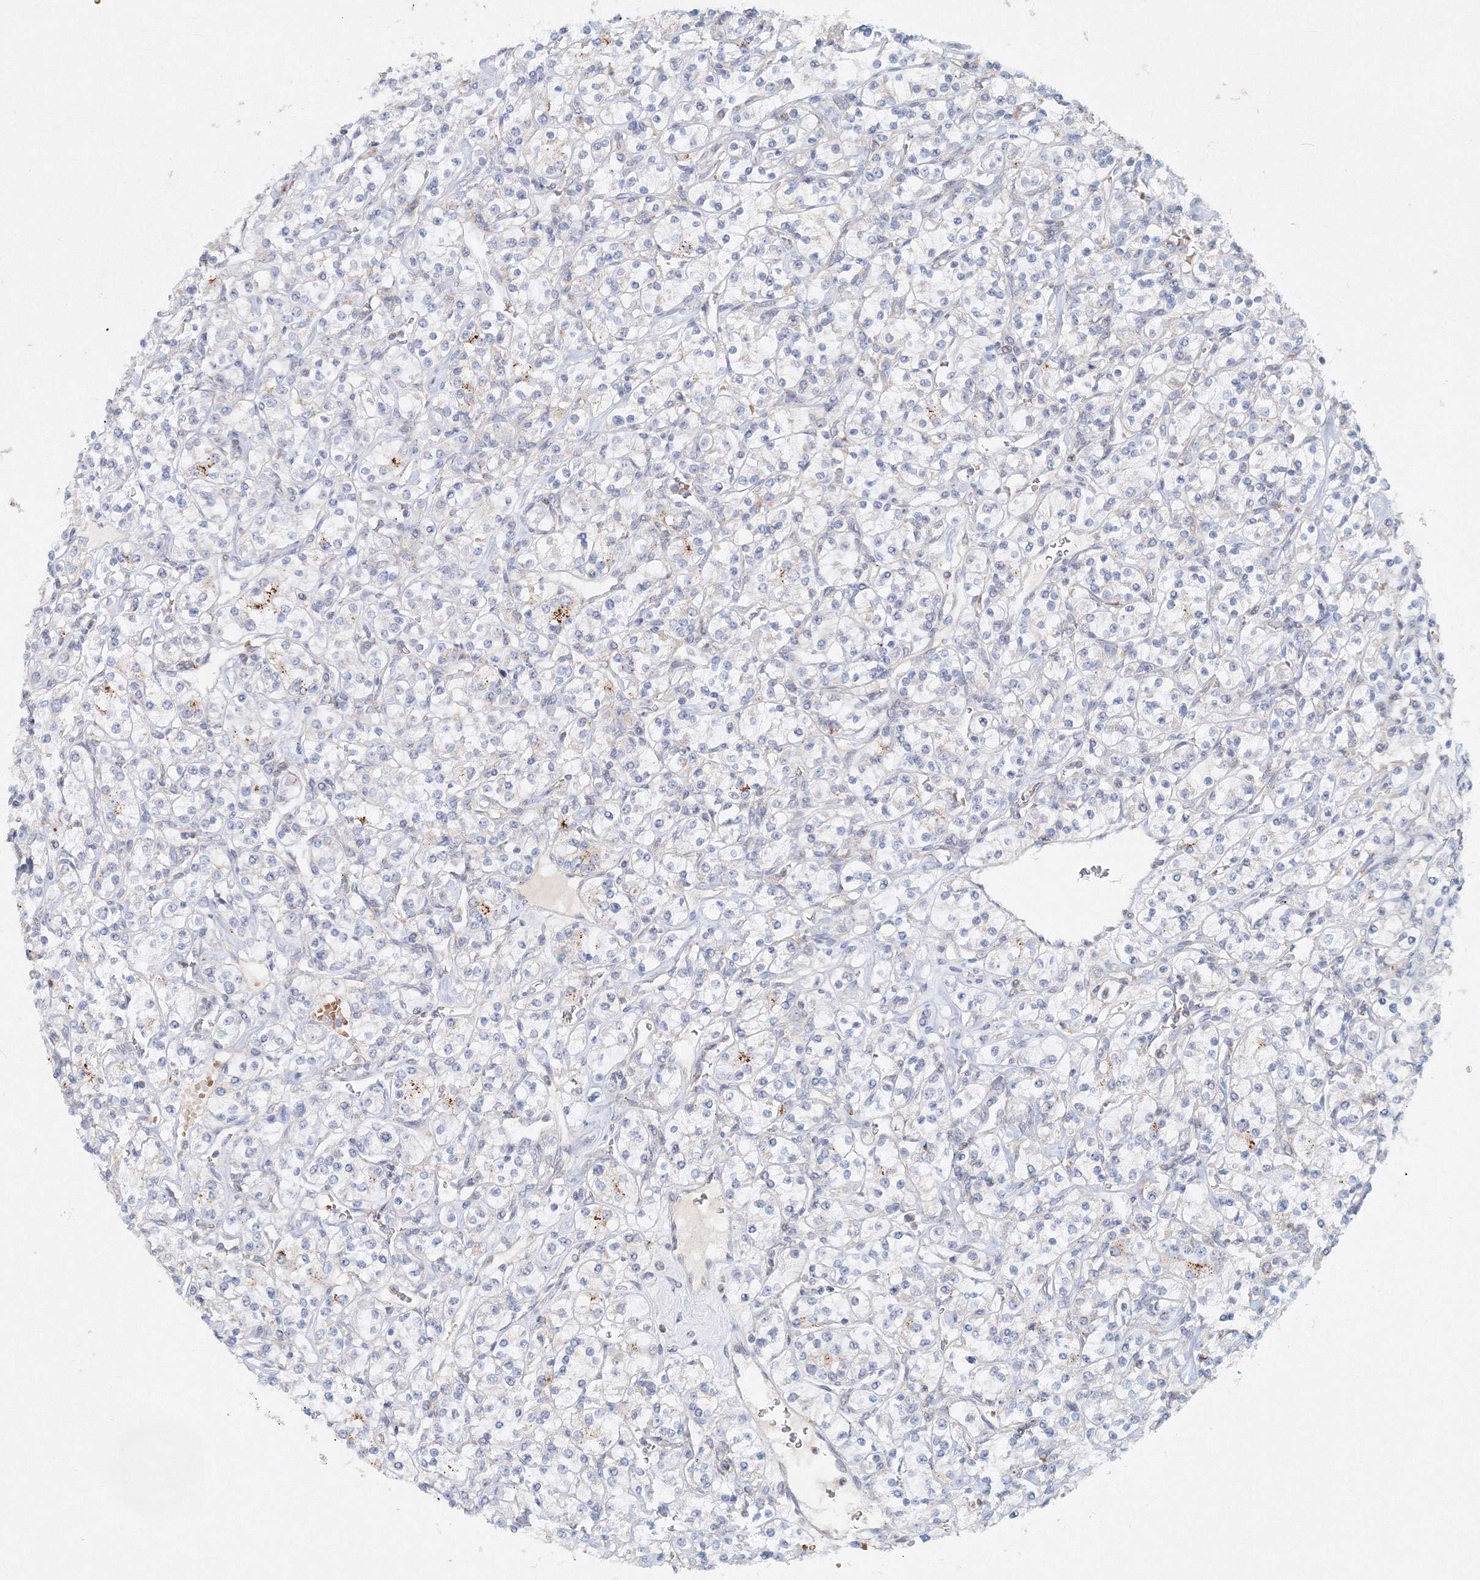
{"staining": {"intensity": "negative", "quantity": "none", "location": "none"}, "tissue": "renal cancer", "cell_type": "Tumor cells", "image_type": "cancer", "snomed": [{"axis": "morphology", "description": "Adenocarcinoma, NOS"}, {"axis": "topography", "description": "Kidney"}], "caption": "Renal adenocarcinoma was stained to show a protein in brown. There is no significant expression in tumor cells. (DAB (3,3'-diaminobenzidine) IHC with hematoxylin counter stain).", "gene": "SH3BP5", "patient": {"sex": "male", "age": 77}}